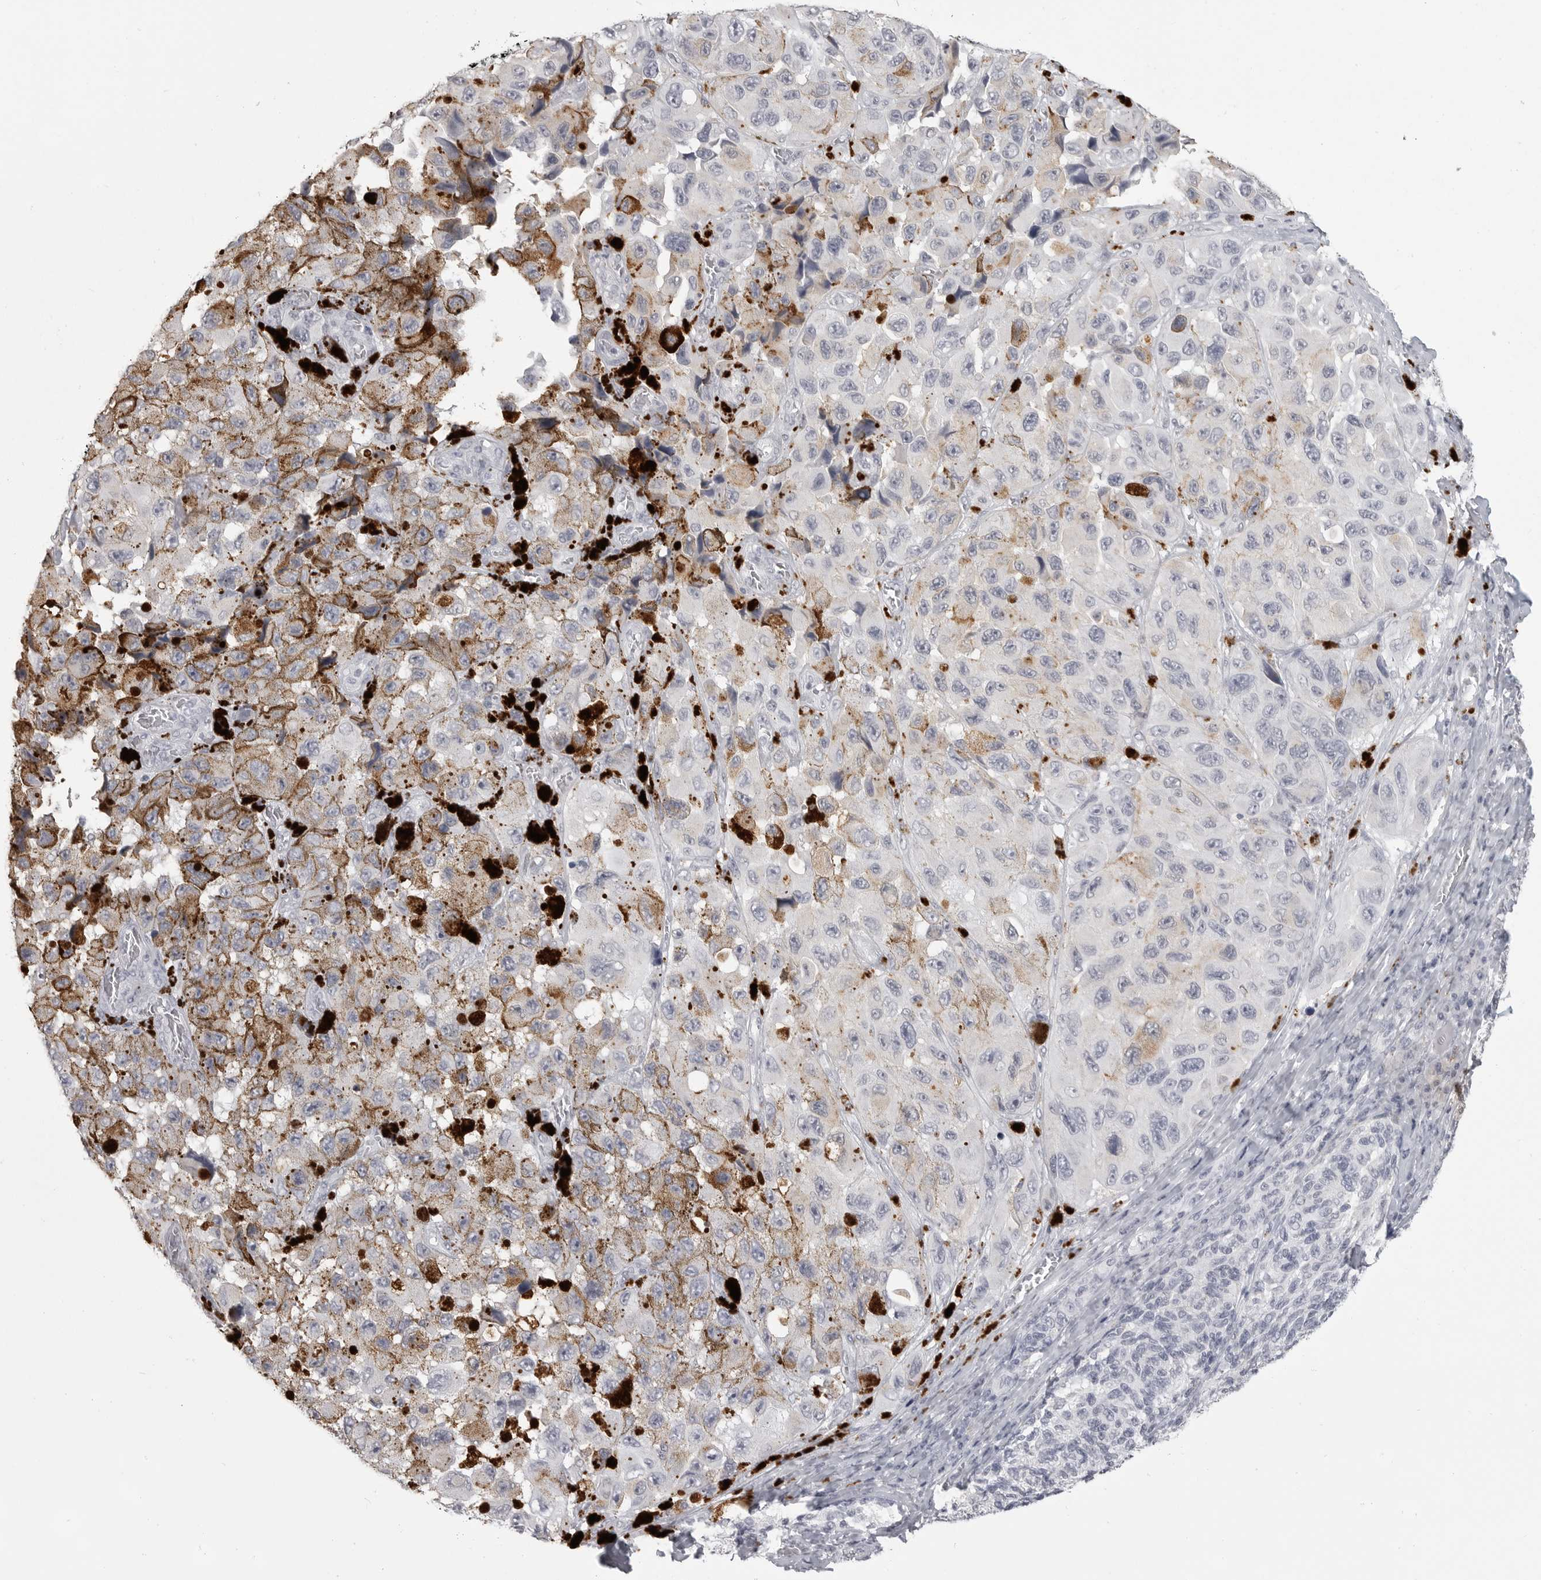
{"staining": {"intensity": "negative", "quantity": "none", "location": "none"}, "tissue": "melanoma", "cell_type": "Tumor cells", "image_type": "cancer", "snomed": [{"axis": "morphology", "description": "Malignant melanoma, NOS"}, {"axis": "topography", "description": "Skin"}], "caption": "Immunohistochemistry (IHC) of human malignant melanoma reveals no staining in tumor cells.", "gene": "PRSS1", "patient": {"sex": "female", "age": 73}}